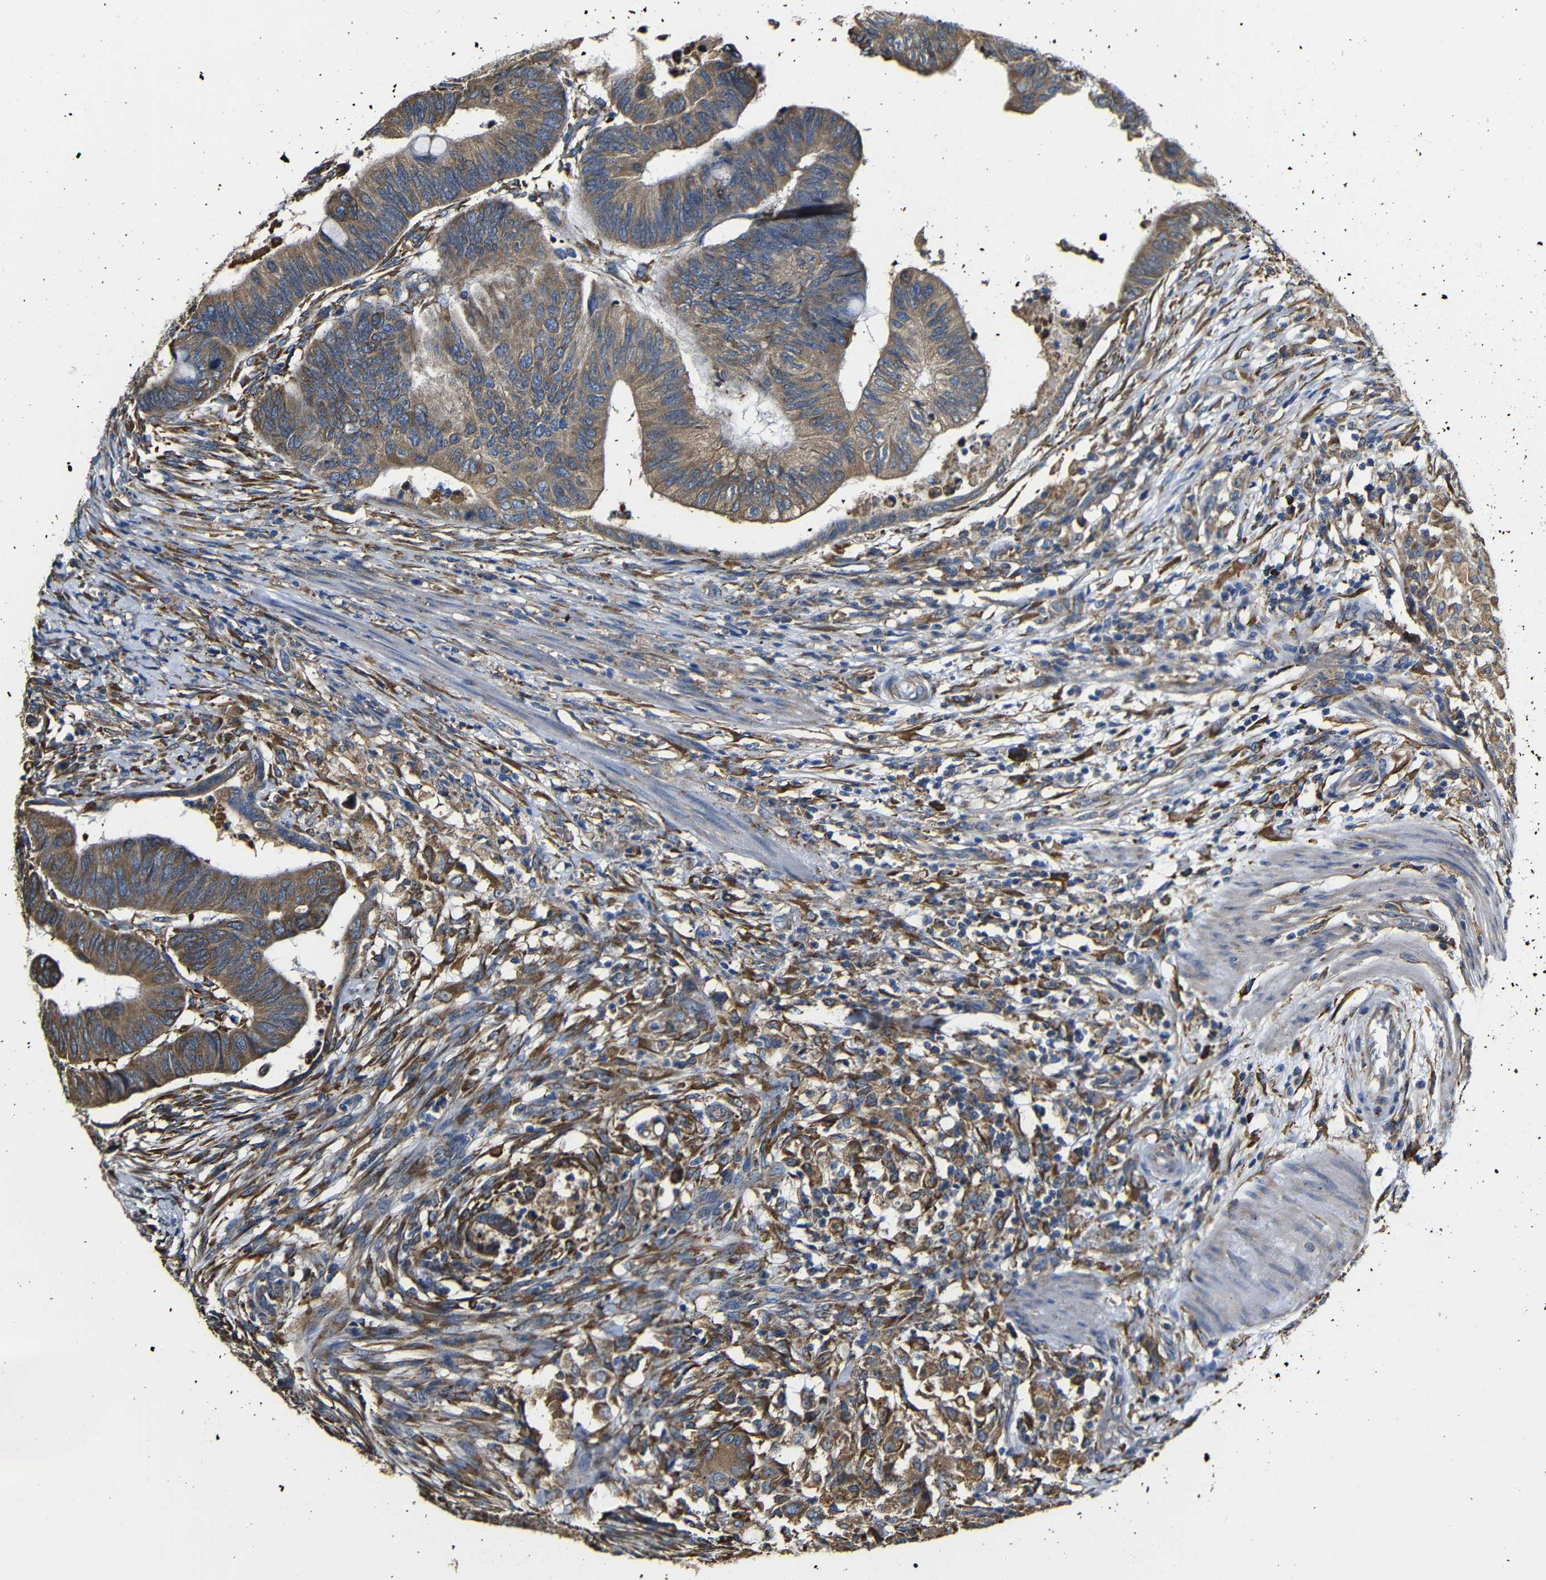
{"staining": {"intensity": "moderate", "quantity": ">75%", "location": "cytoplasmic/membranous"}, "tissue": "colorectal cancer", "cell_type": "Tumor cells", "image_type": "cancer", "snomed": [{"axis": "morphology", "description": "Normal tissue, NOS"}, {"axis": "morphology", "description": "Adenocarcinoma, NOS"}, {"axis": "topography", "description": "Rectum"}, {"axis": "topography", "description": "Peripheral nerve tissue"}], "caption": "The image exhibits staining of colorectal cancer (adenocarcinoma), revealing moderate cytoplasmic/membranous protein staining (brown color) within tumor cells.", "gene": "PPIB", "patient": {"sex": "male", "age": 92}}